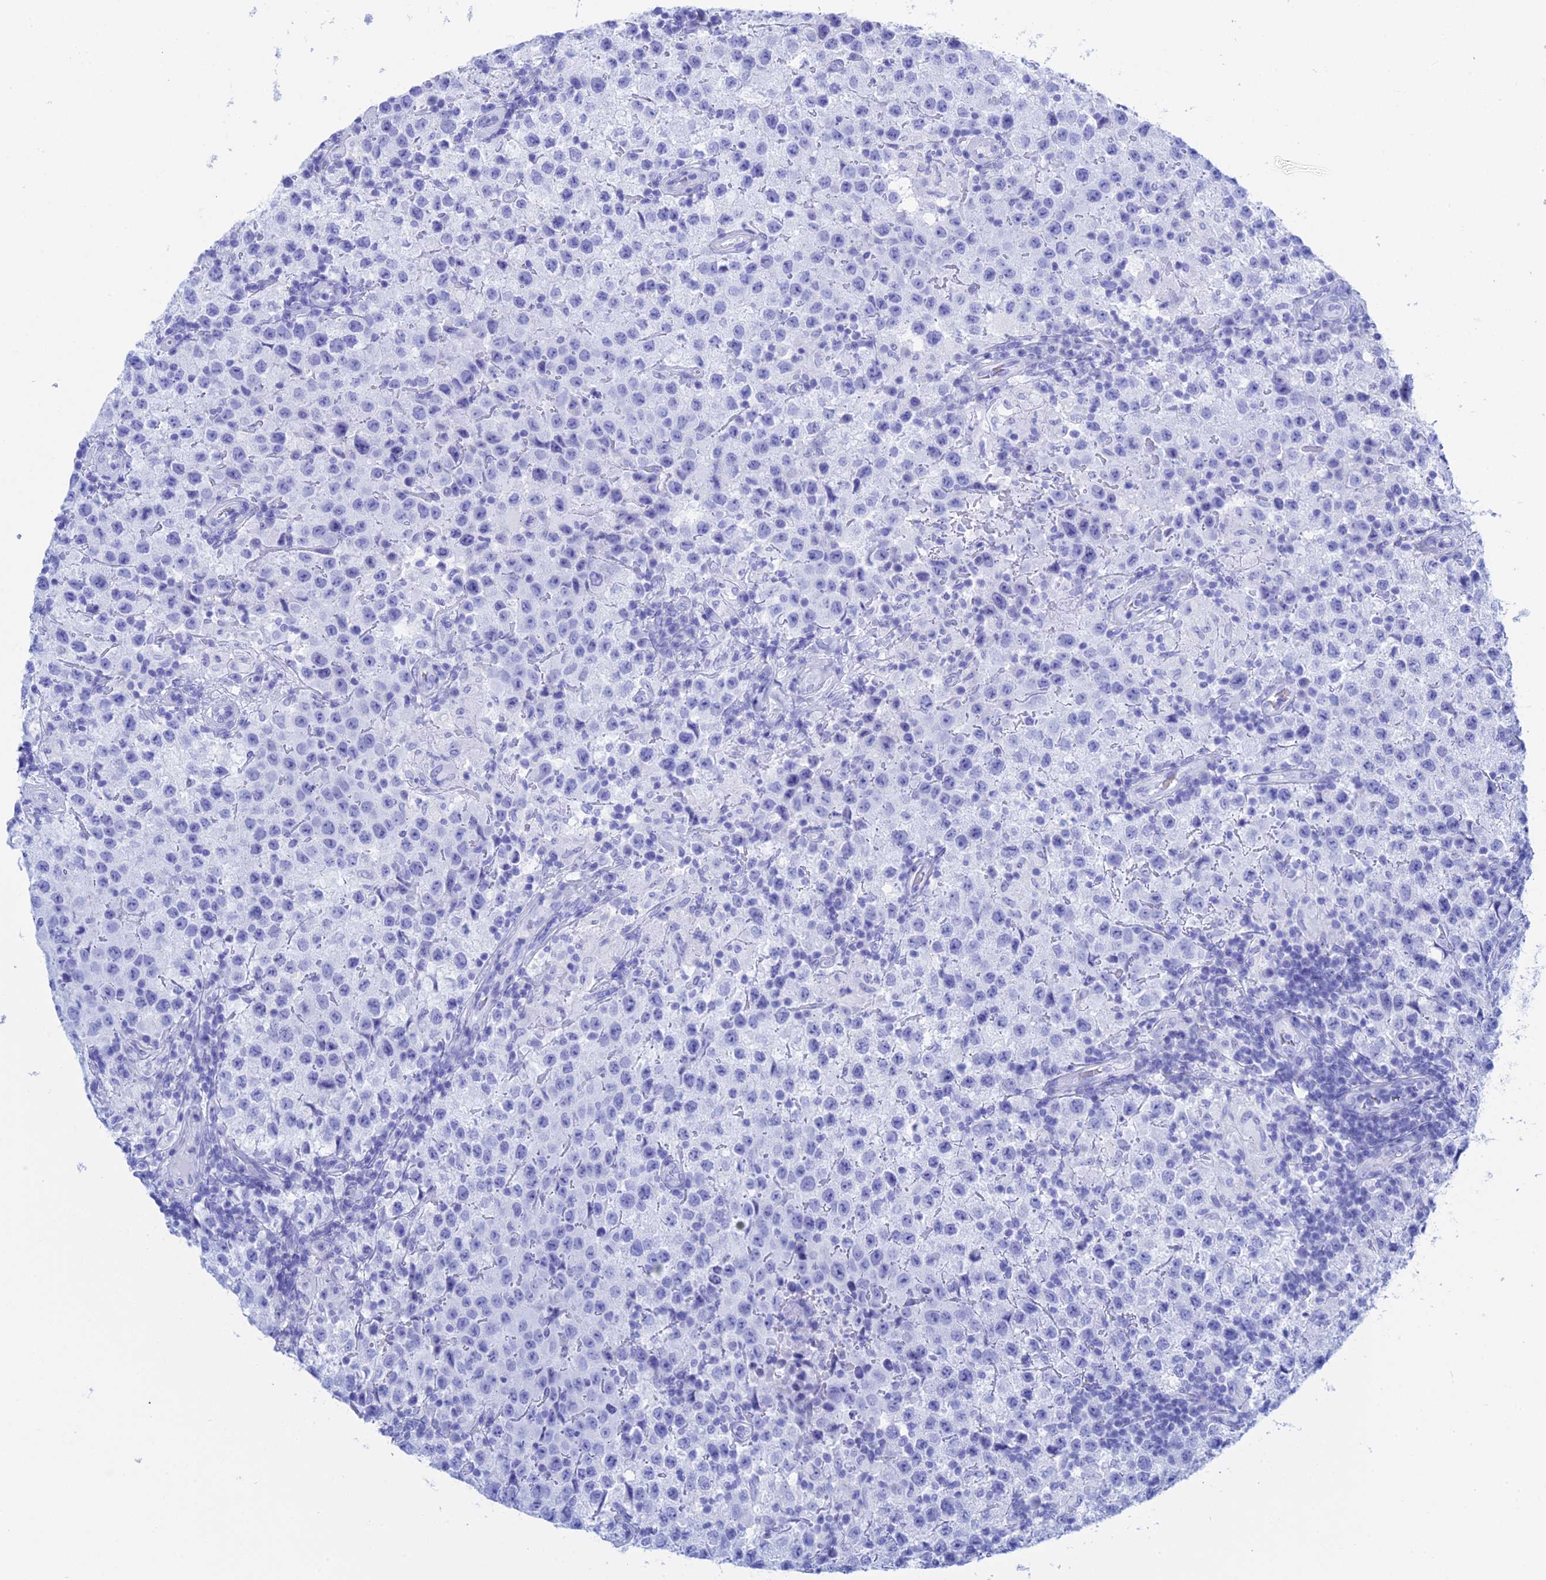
{"staining": {"intensity": "negative", "quantity": "none", "location": "none"}, "tissue": "testis cancer", "cell_type": "Tumor cells", "image_type": "cancer", "snomed": [{"axis": "morphology", "description": "Seminoma, NOS"}, {"axis": "morphology", "description": "Carcinoma, Embryonal, NOS"}, {"axis": "topography", "description": "Testis"}], "caption": "Immunohistochemistry (IHC) photomicrograph of neoplastic tissue: testis cancer (embryonal carcinoma) stained with DAB reveals no significant protein staining in tumor cells.", "gene": "TEX101", "patient": {"sex": "male", "age": 41}}